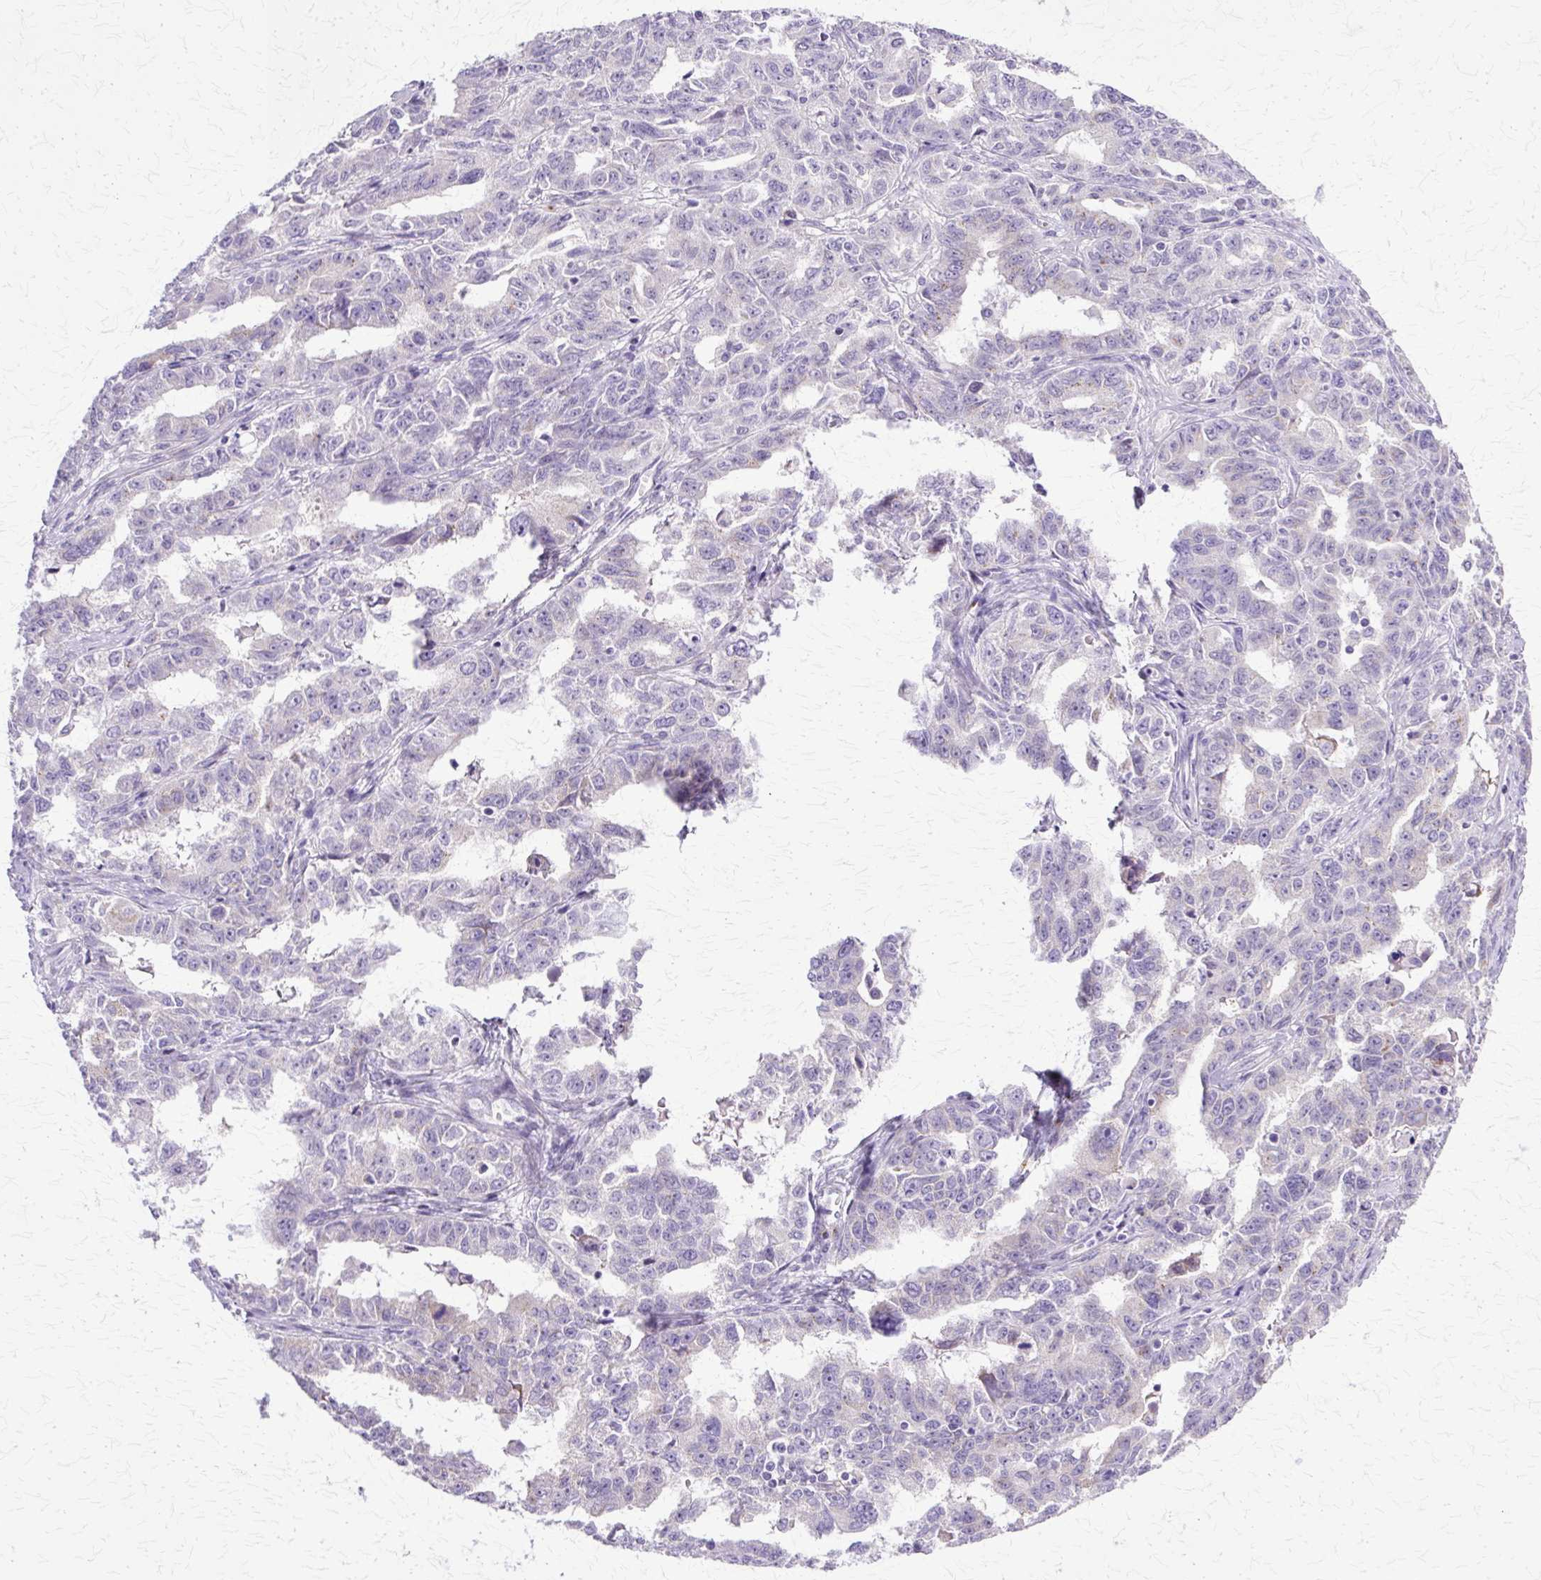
{"staining": {"intensity": "negative", "quantity": "none", "location": "none"}, "tissue": "ovarian cancer", "cell_type": "Tumor cells", "image_type": "cancer", "snomed": [{"axis": "morphology", "description": "Adenocarcinoma, NOS"}, {"axis": "morphology", "description": "Carcinoma, endometroid"}, {"axis": "topography", "description": "Ovary"}], "caption": "Human adenocarcinoma (ovarian) stained for a protein using immunohistochemistry (IHC) exhibits no expression in tumor cells.", "gene": "TBC1D3G", "patient": {"sex": "female", "age": 72}}